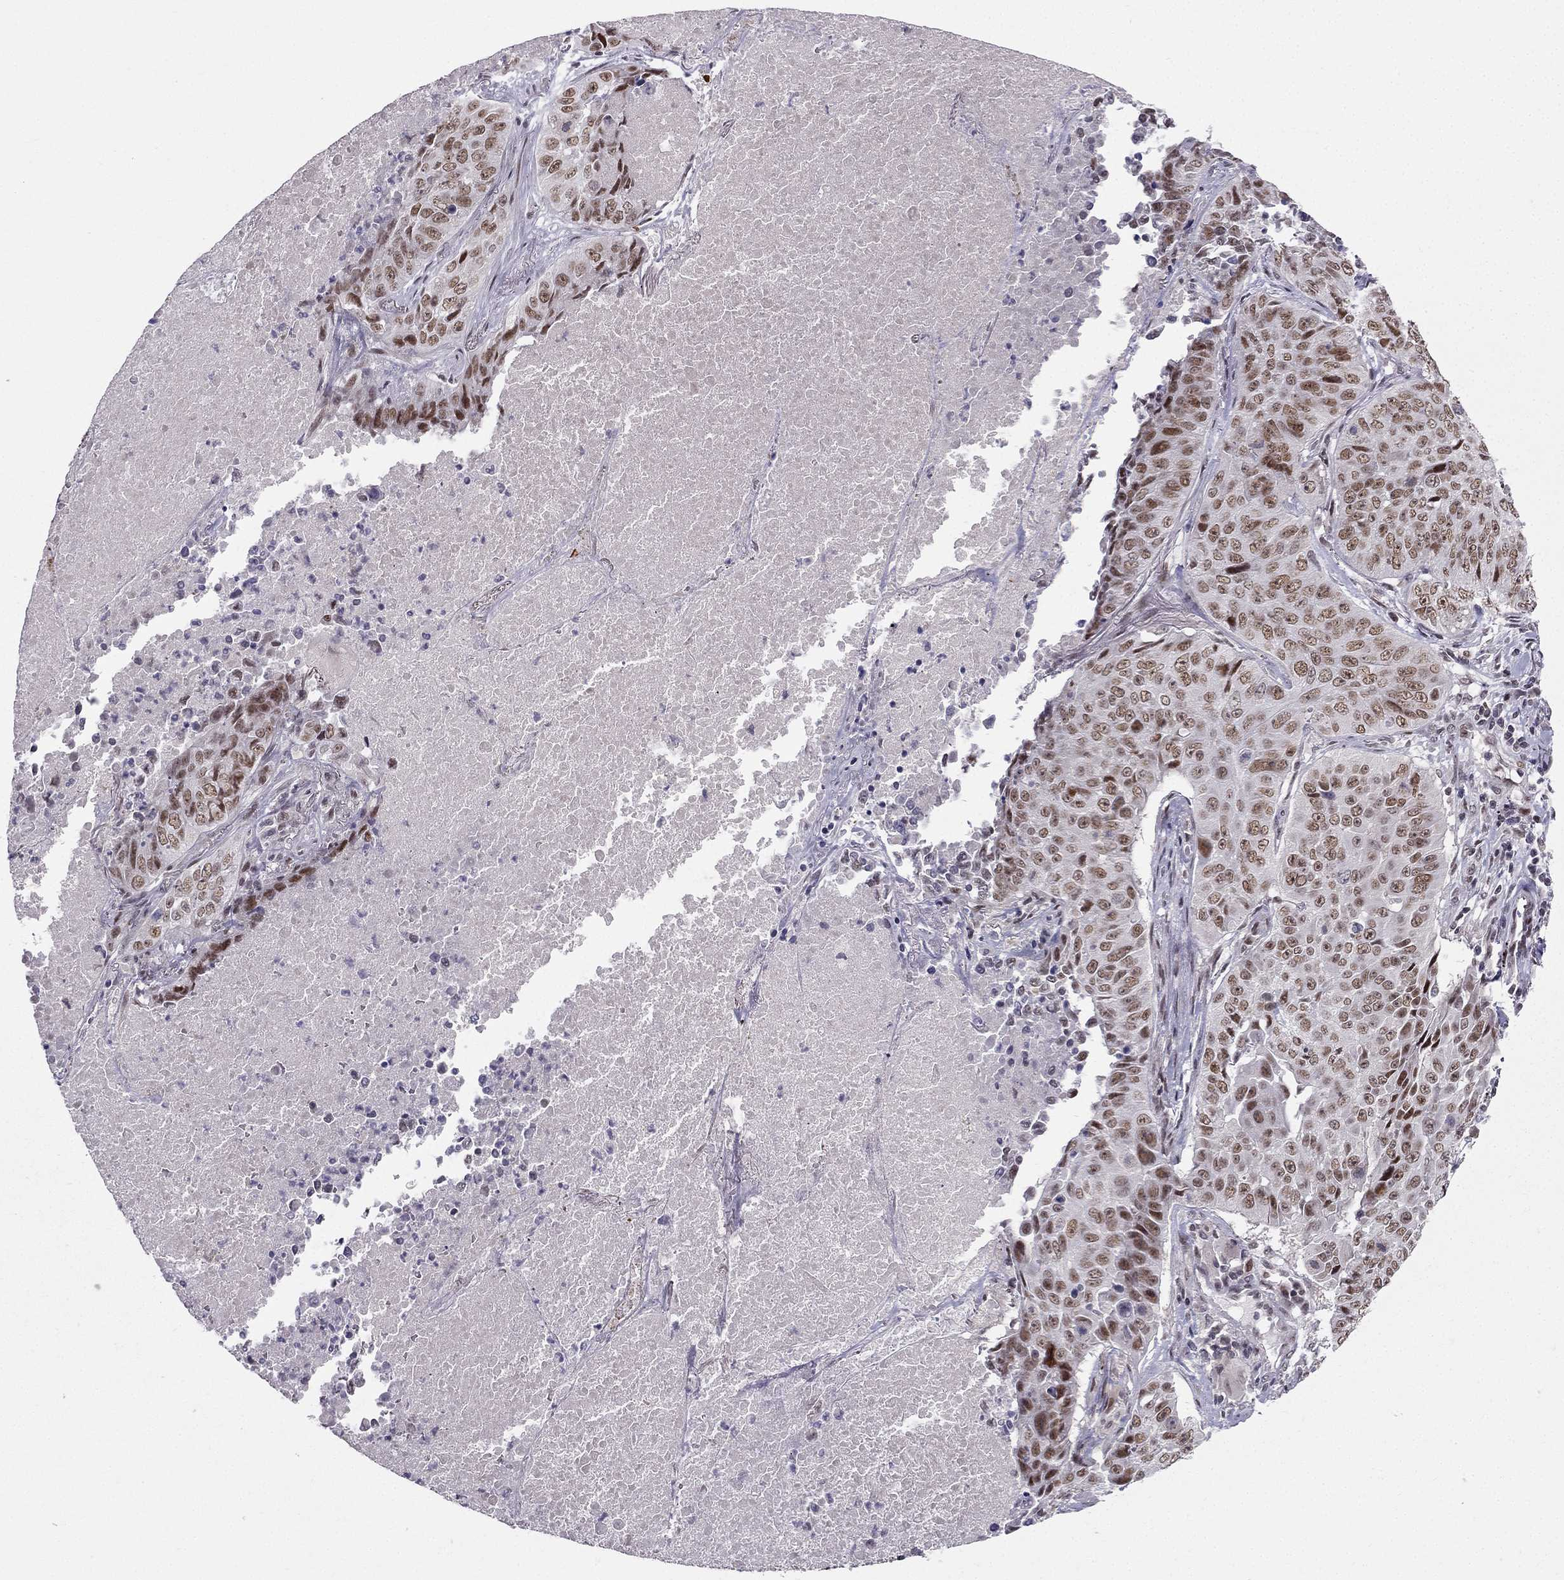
{"staining": {"intensity": "moderate", "quantity": "25%-75%", "location": "nuclear"}, "tissue": "lung cancer", "cell_type": "Tumor cells", "image_type": "cancer", "snomed": [{"axis": "morphology", "description": "Normal tissue, NOS"}, {"axis": "morphology", "description": "Squamous cell carcinoma, NOS"}, {"axis": "topography", "description": "Bronchus"}, {"axis": "topography", "description": "Lung"}], "caption": "Protein positivity by IHC displays moderate nuclear expression in approximately 25%-75% of tumor cells in lung squamous cell carcinoma.", "gene": "RPRD2", "patient": {"sex": "male", "age": 64}}